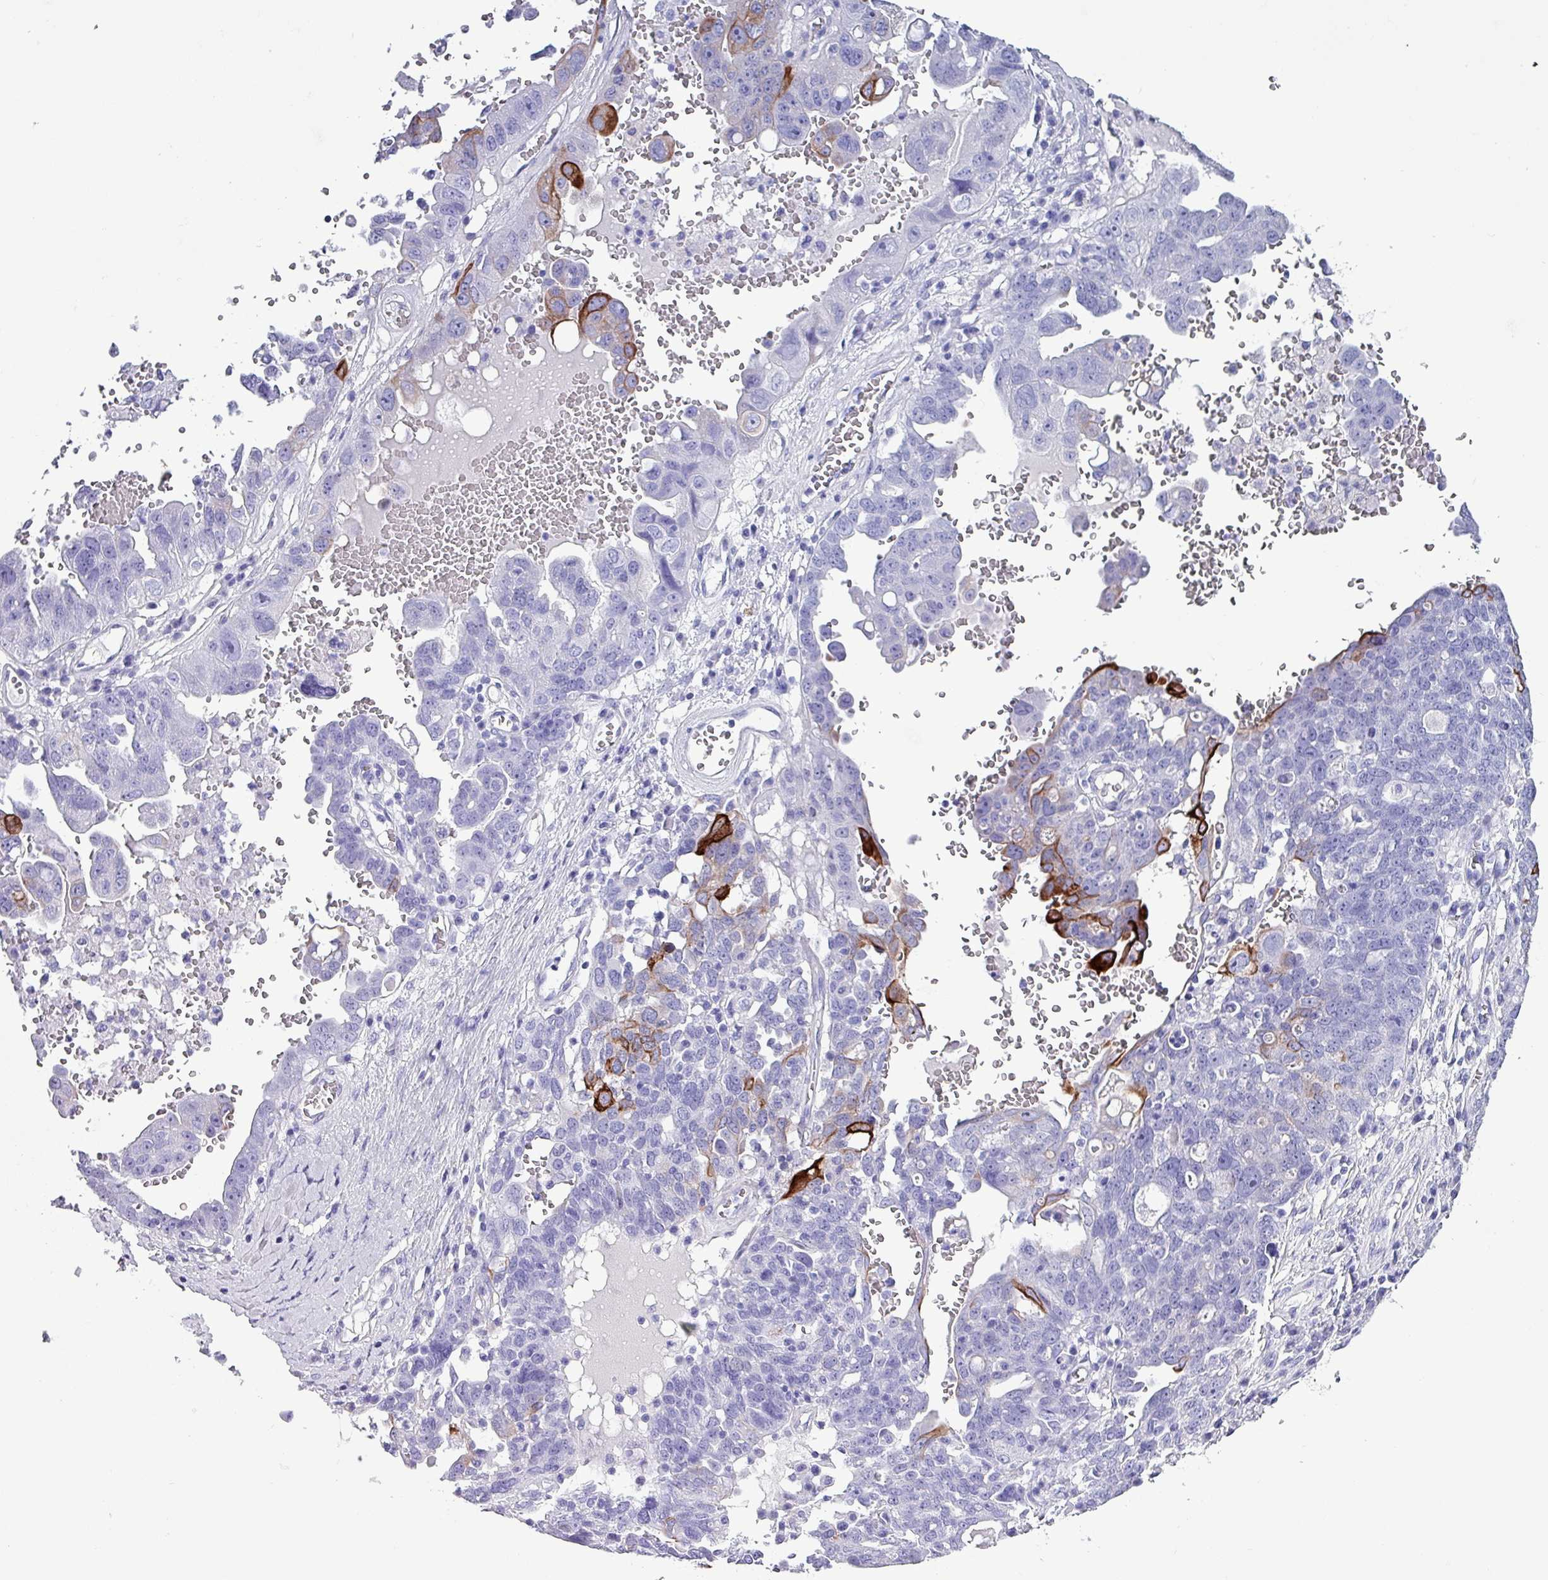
{"staining": {"intensity": "strong", "quantity": "<25%", "location": "cytoplasmic/membranous"}, "tissue": "ovarian cancer", "cell_type": "Tumor cells", "image_type": "cancer", "snomed": [{"axis": "morphology", "description": "Carcinoma, endometroid"}, {"axis": "topography", "description": "Ovary"}], "caption": "Immunohistochemistry image of human ovarian cancer stained for a protein (brown), which exhibits medium levels of strong cytoplasmic/membranous expression in about <25% of tumor cells.", "gene": "KRT6C", "patient": {"sex": "female", "age": 62}}